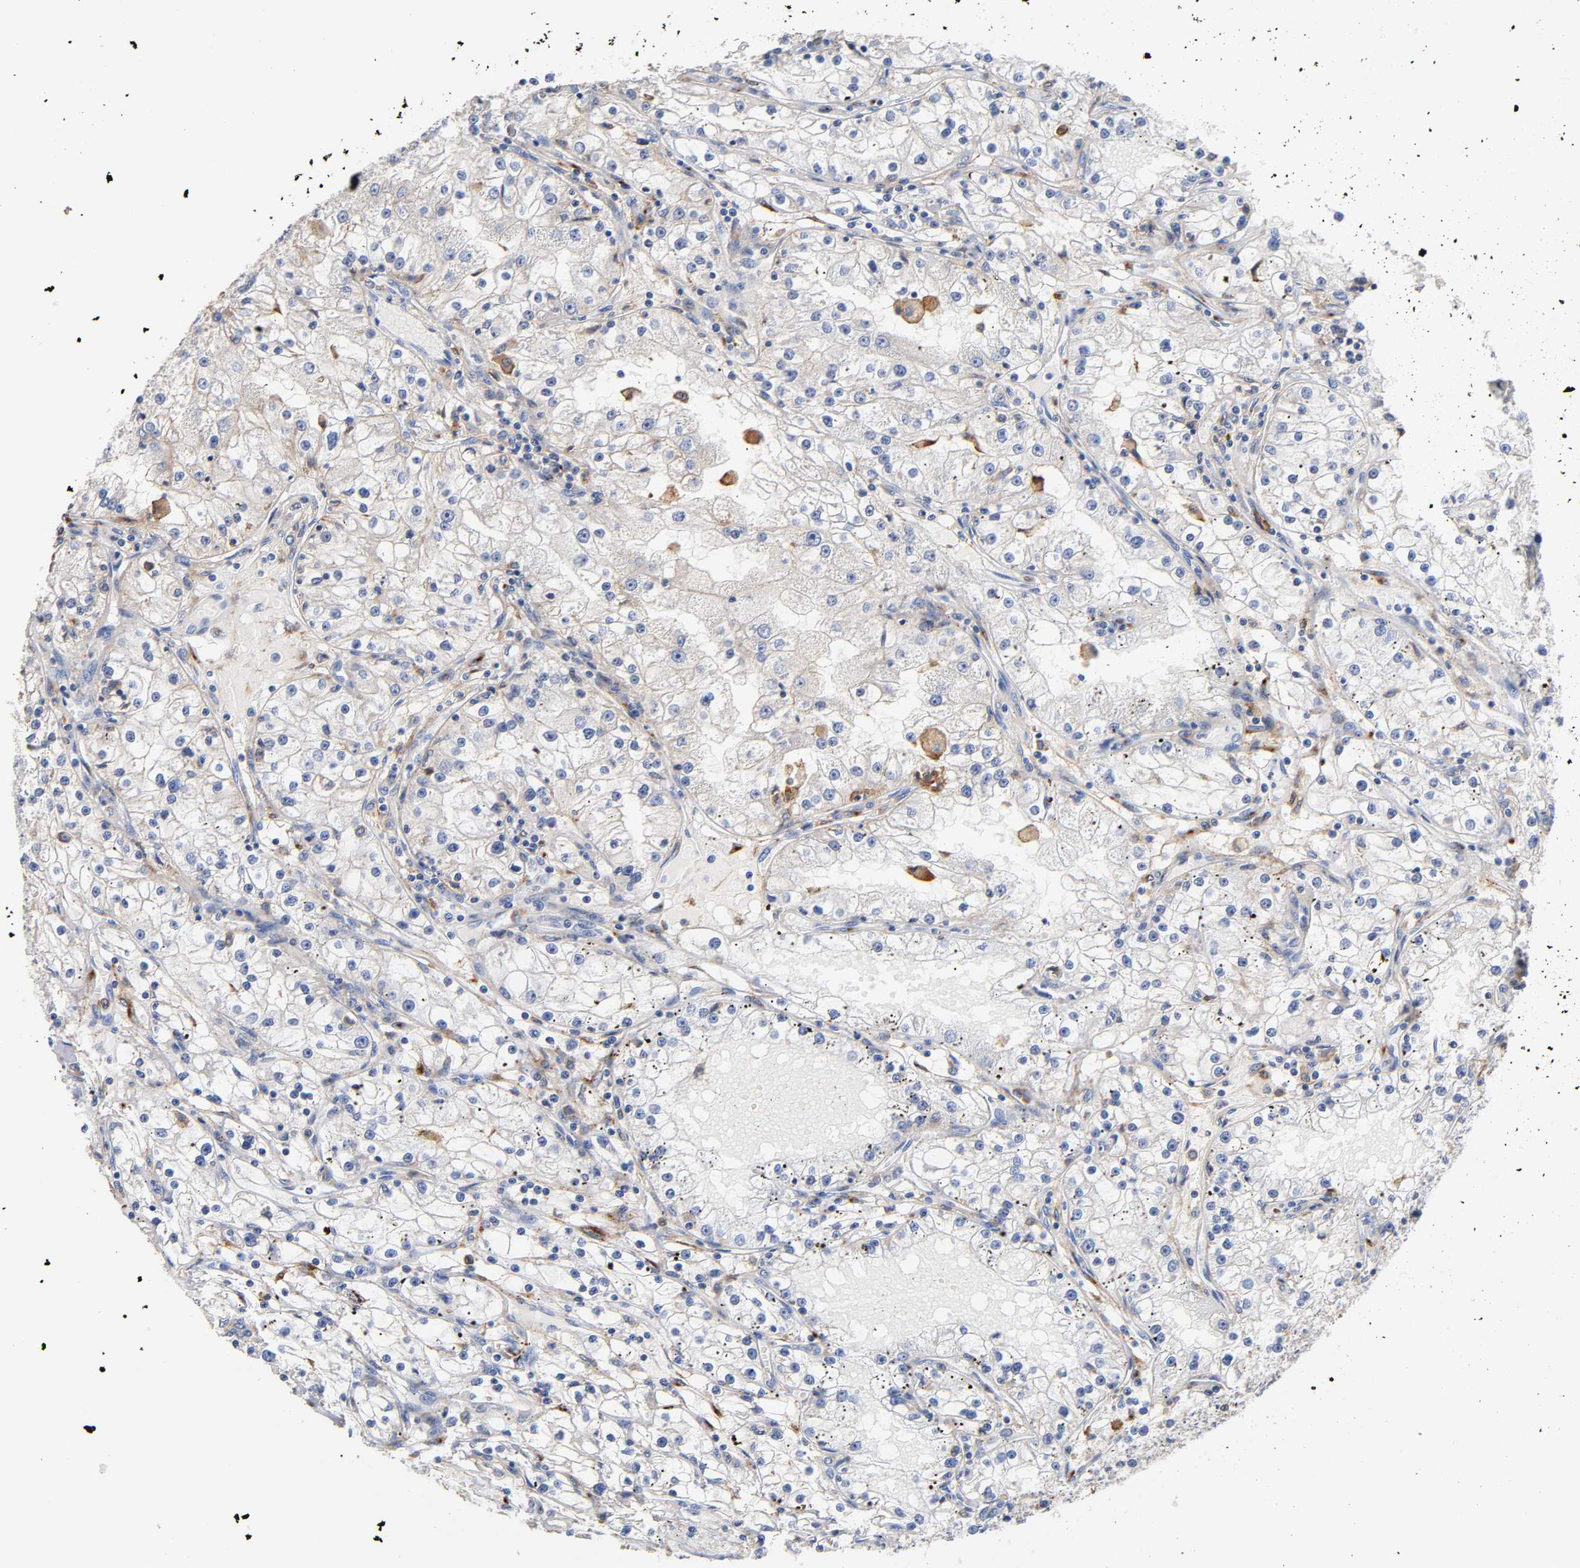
{"staining": {"intensity": "negative", "quantity": "none", "location": "none"}, "tissue": "renal cancer", "cell_type": "Tumor cells", "image_type": "cancer", "snomed": [{"axis": "morphology", "description": "Adenocarcinoma, NOS"}, {"axis": "topography", "description": "Kidney"}], "caption": "A micrograph of human adenocarcinoma (renal) is negative for staining in tumor cells.", "gene": "LRP1", "patient": {"sex": "male", "age": 56}}